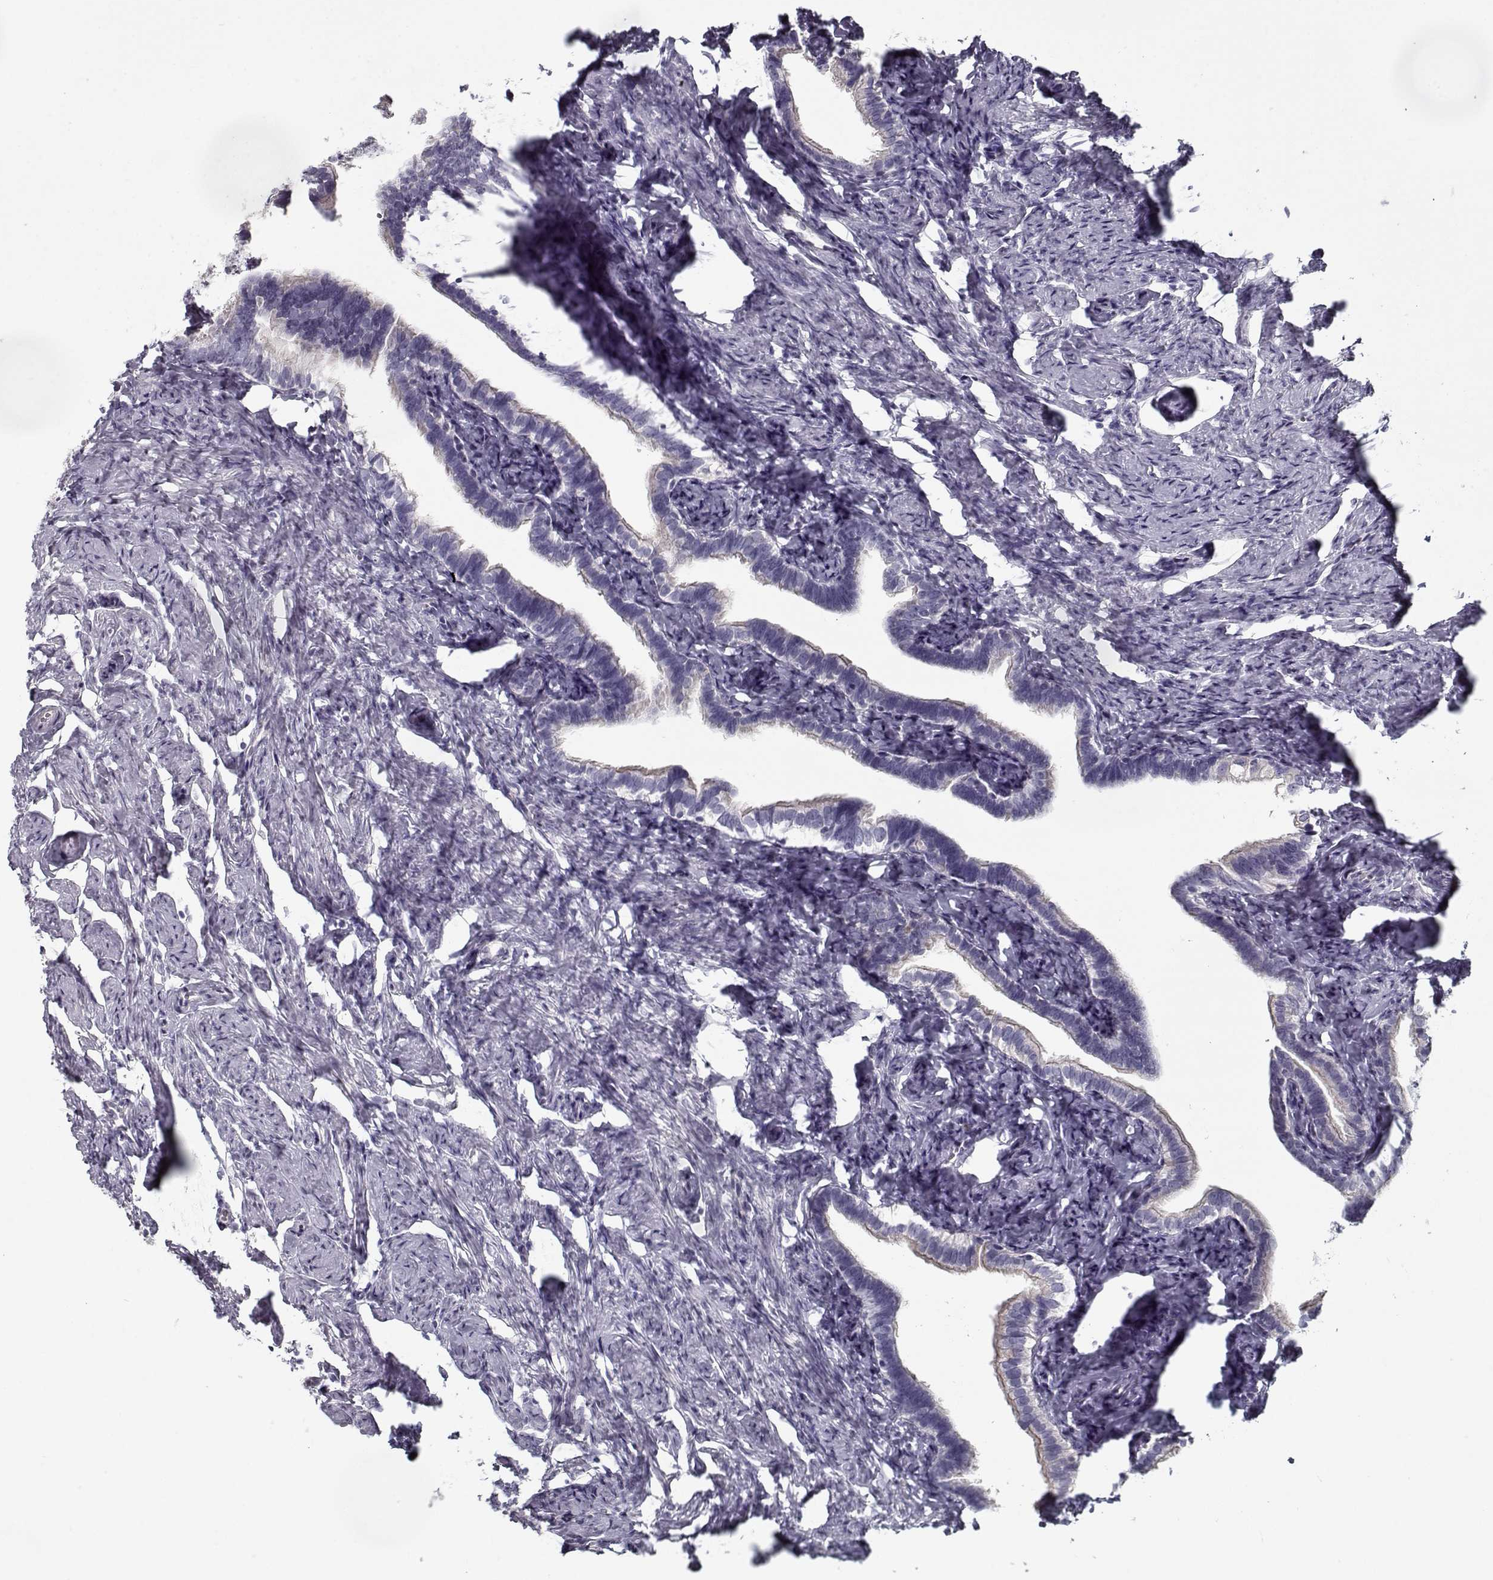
{"staining": {"intensity": "negative", "quantity": "none", "location": "none"}, "tissue": "fallopian tube", "cell_type": "Glandular cells", "image_type": "normal", "snomed": [{"axis": "morphology", "description": "Normal tissue, NOS"}, {"axis": "topography", "description": "Fallopian tube"}], "caption": "DAB (3,3'-diaminobenzidine) immunohistochemical staining of normal fallopian tube displays no significant positivity in glandular cells. The staining was performed using DAB (3,3'-diaminobenzidine) to visualize the protein expression in brown, while the nuclei were stained in blue with hematoxylin (Magnification: 20x).", "gene": "CCDC136", "patient": {"sex": "female", "age": 41}}